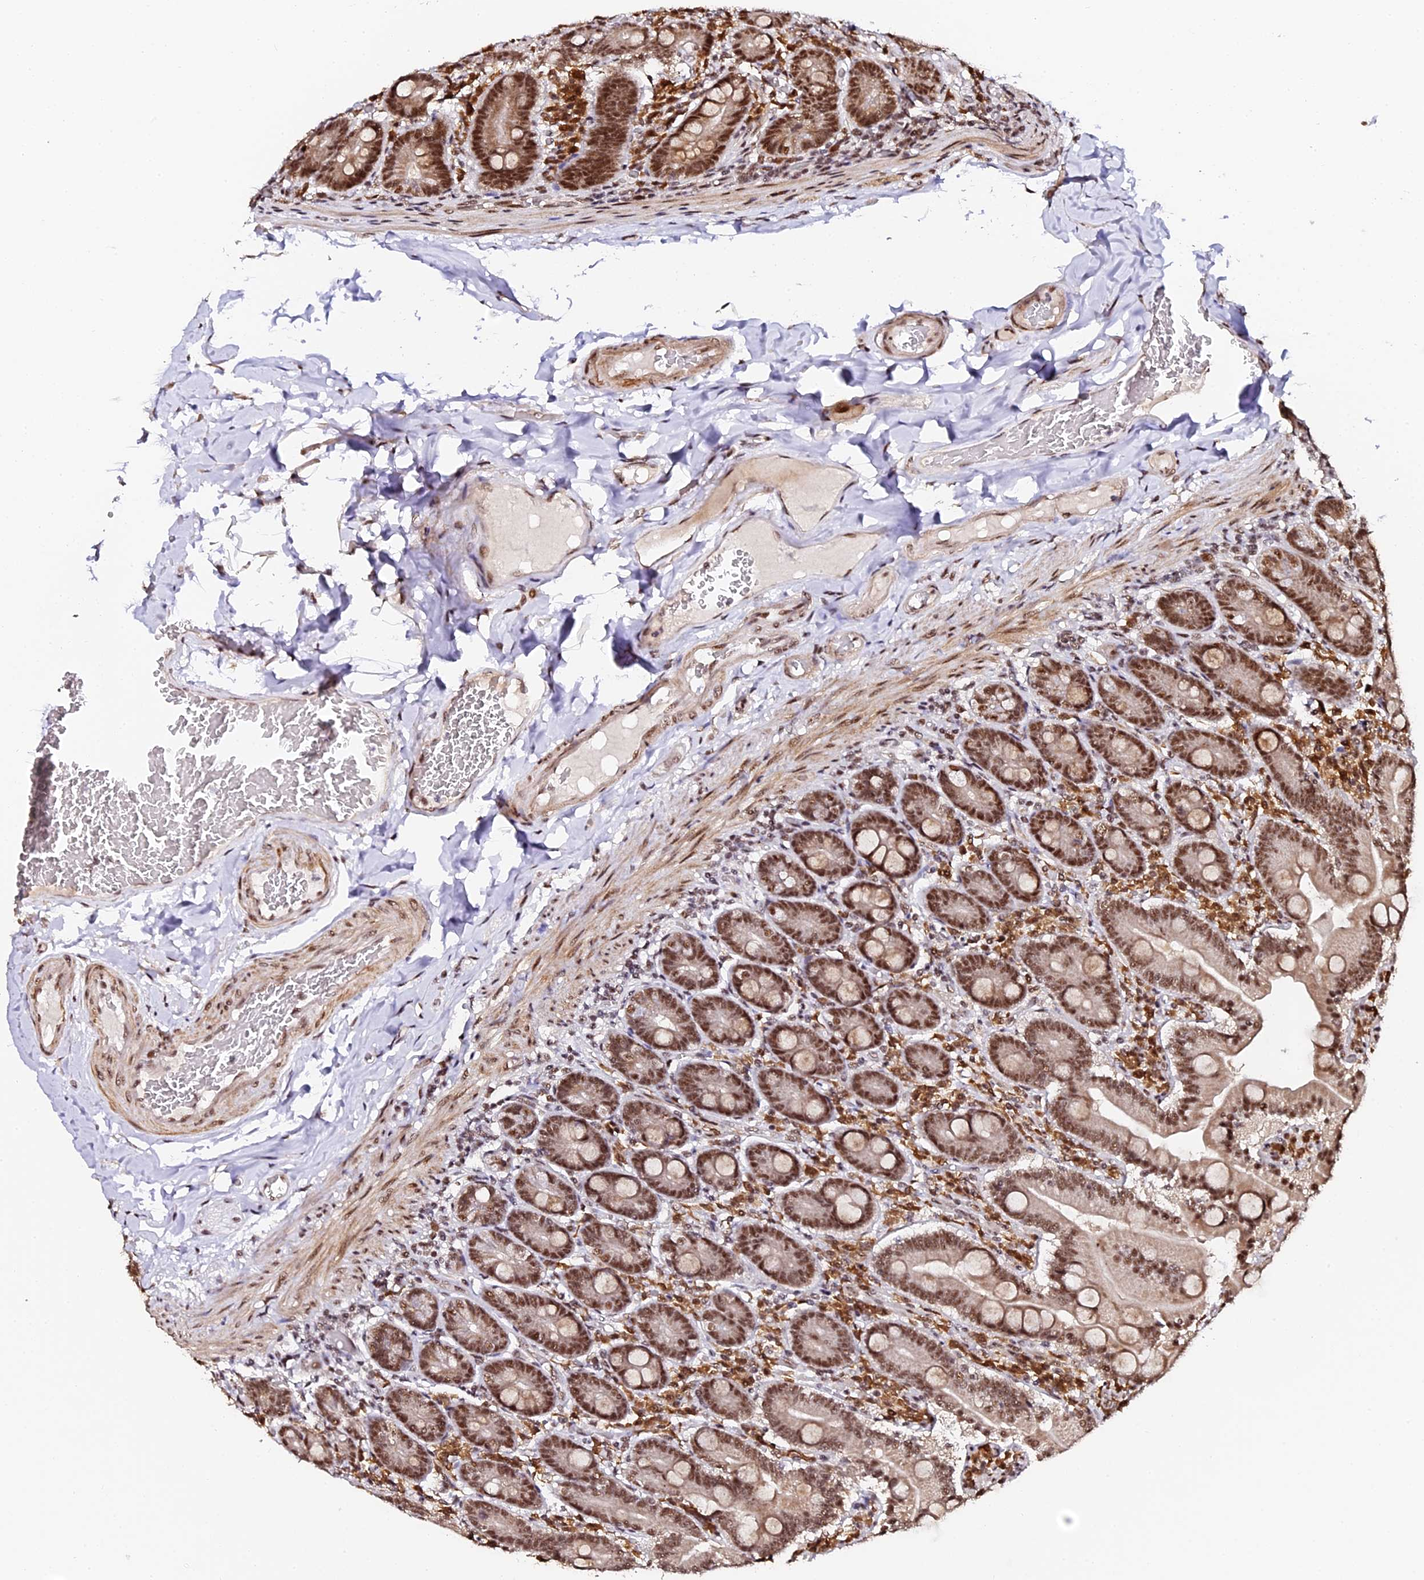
{"staining": {"intensity": "strong", "quantity": ">75%", "location": "nuclear"}, "tissue": "duodenum", "cell_type": "Glandular cells", "image_type": "normal", "snomed": [{"axis": "morphology", "description": "Normal tissue, NOS"}, {"axis": "topography", "description": "Duodenum"}], "caption": "Brown immunohistochemical staining in benign duodenum demonstrates strong nuclear staining in about >75% of glandular cells. The staining was performed using DAB (3,3'-diaminobenzidine), with brown indicating positive protein expression. Nuclei are stained blue with hematoxylin.", "gene": "MCRS1", "patient": {"sex": "female", "age": 62}}